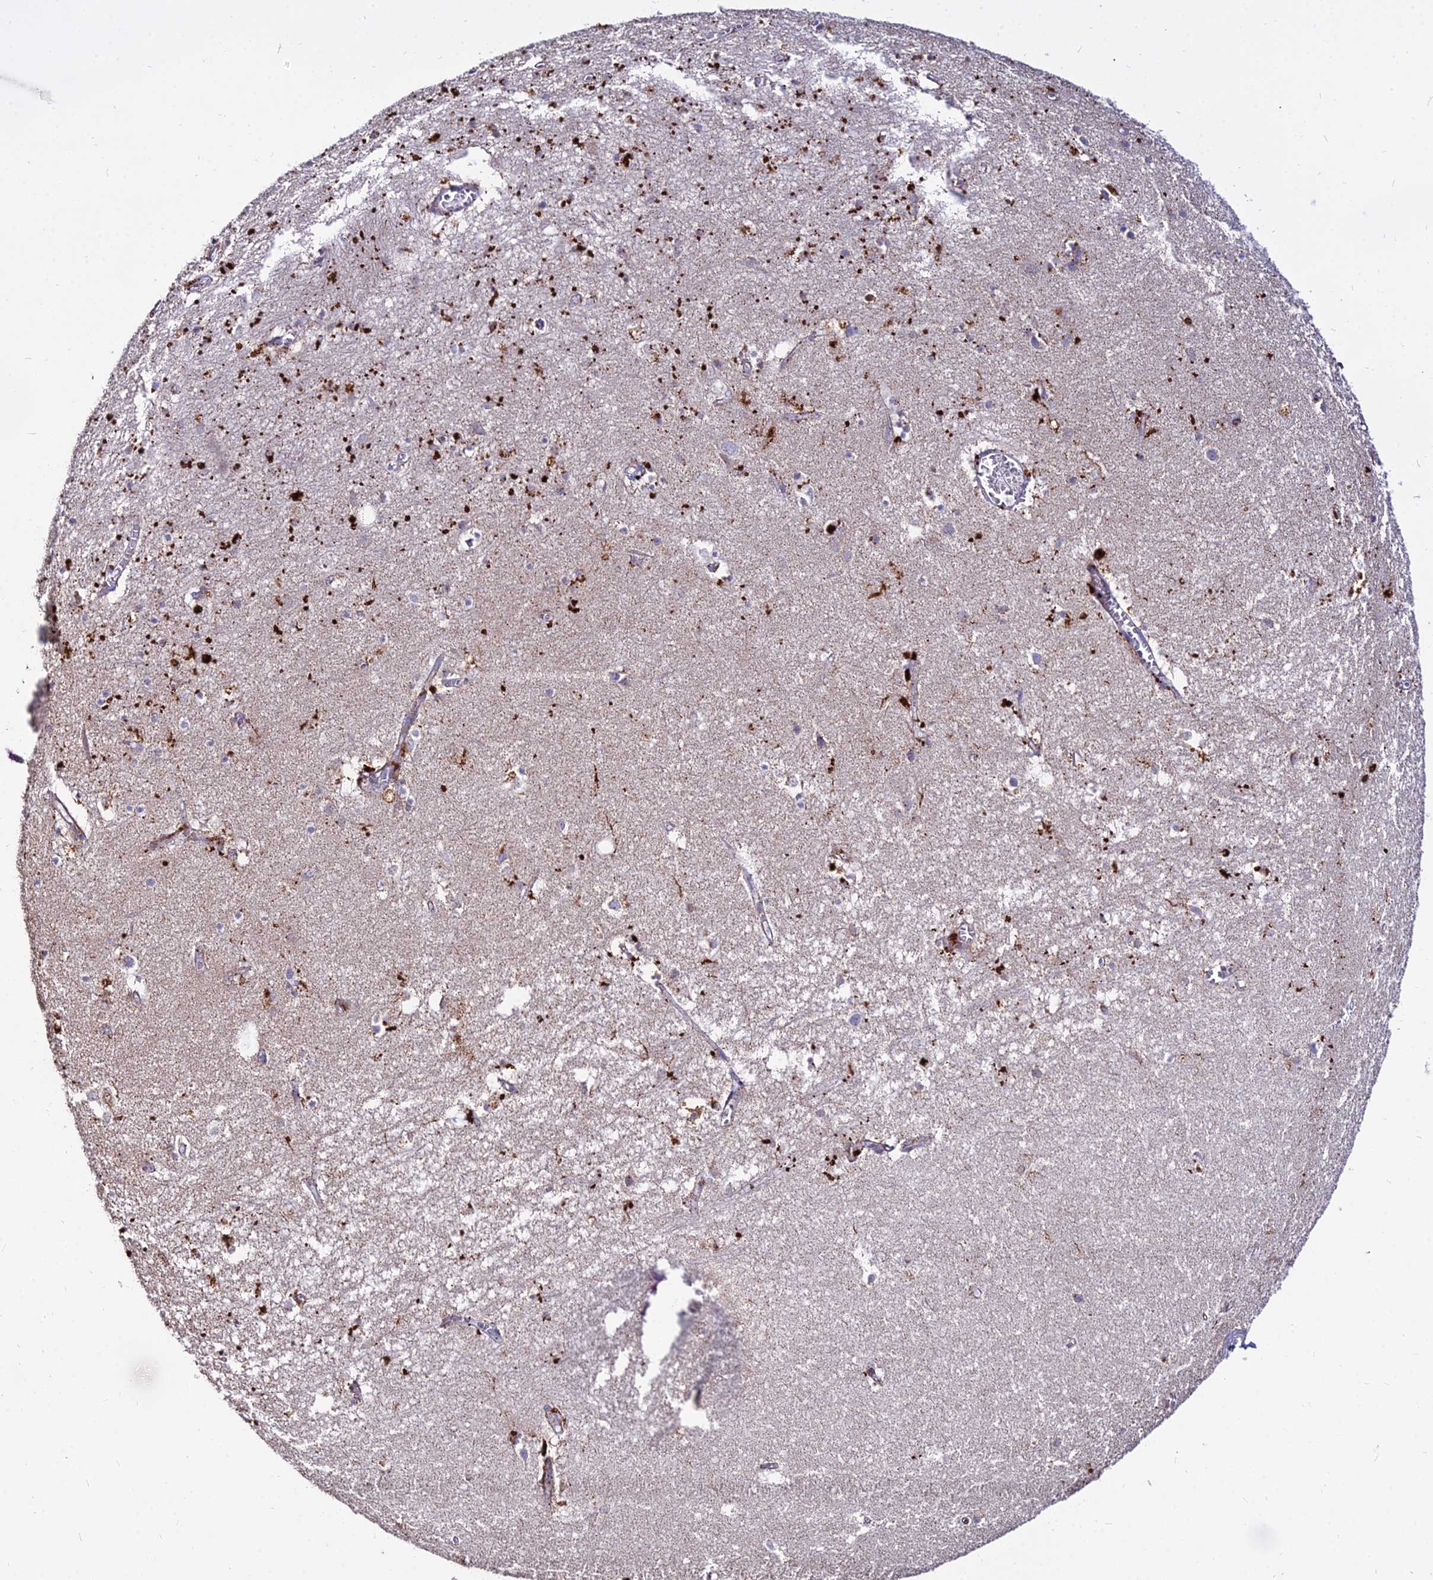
{"staining": {"intensity": "weak", "quantity": "<25%", "location": "cytoplasmic/membranous"}, "tissue": "hippocampus", "cell_type": "Glial cells", "image_type": "normal", "snomed": [{"axis": "morphology", "description": "Normal tissue, NOS"}, {"axis": "topography", "description": "Hippocampus"}], "caption": "High magnification brightfield microscopy of benign hippocampus stained with DAB (3,3'-diaminobenzidine) (brown) and counterstained with hematoxylin (blue): glial cells show no significant expression. (DAB (3,3'-diaminobenzidine) IHC, high magnification).", "gene": "PNLIPRP3", "patient": {"sex": "female", "age": 64}}